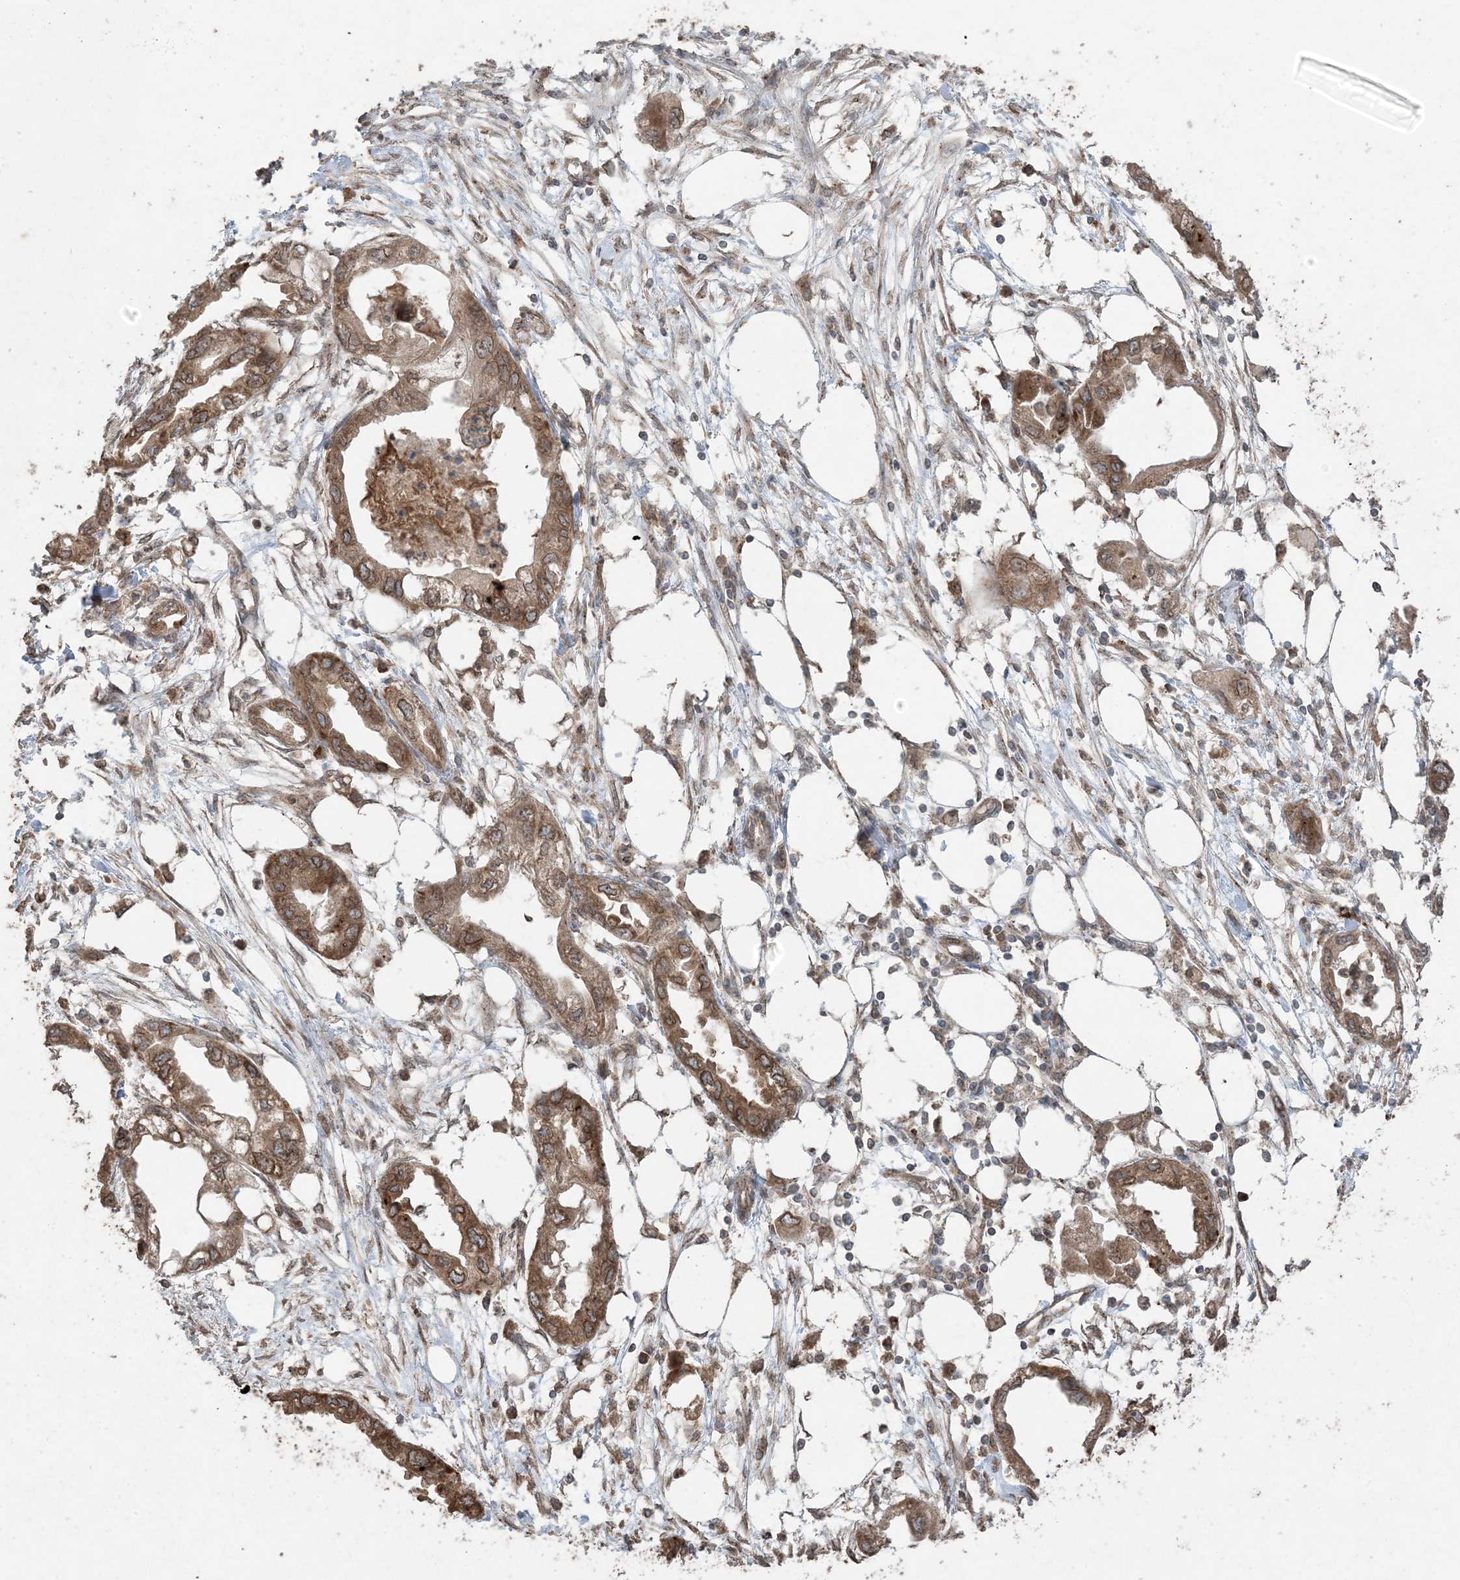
{"staining": {"intensity": "moderate", "quantity": ">75%", "location": "cytoplasmic/membranous"}, "tissue": "endometrial cancer", "cell_type": "Tumor cells", "image_type": "cancer", "snomed": [{"axis": "morphology", "description": "Adenocarcinoma, NOS"}, {"axis": "morphology", "description": "Adenocarcinoma, metastatic, NOS"}, {"axis": "topography", "description": "Adipose tissue"}, {"axis": "topography", "description": "Endometrium"}], "caption": "Approximately >75% of tumor cells in human endometrial adenocarcinoma exhibit moderate cytoplasmic/membranous protein expression as visualized by brown immunohistochemical staining.", "gene": "DDX19B", "patient": {"sex": "female", "age": 67}}